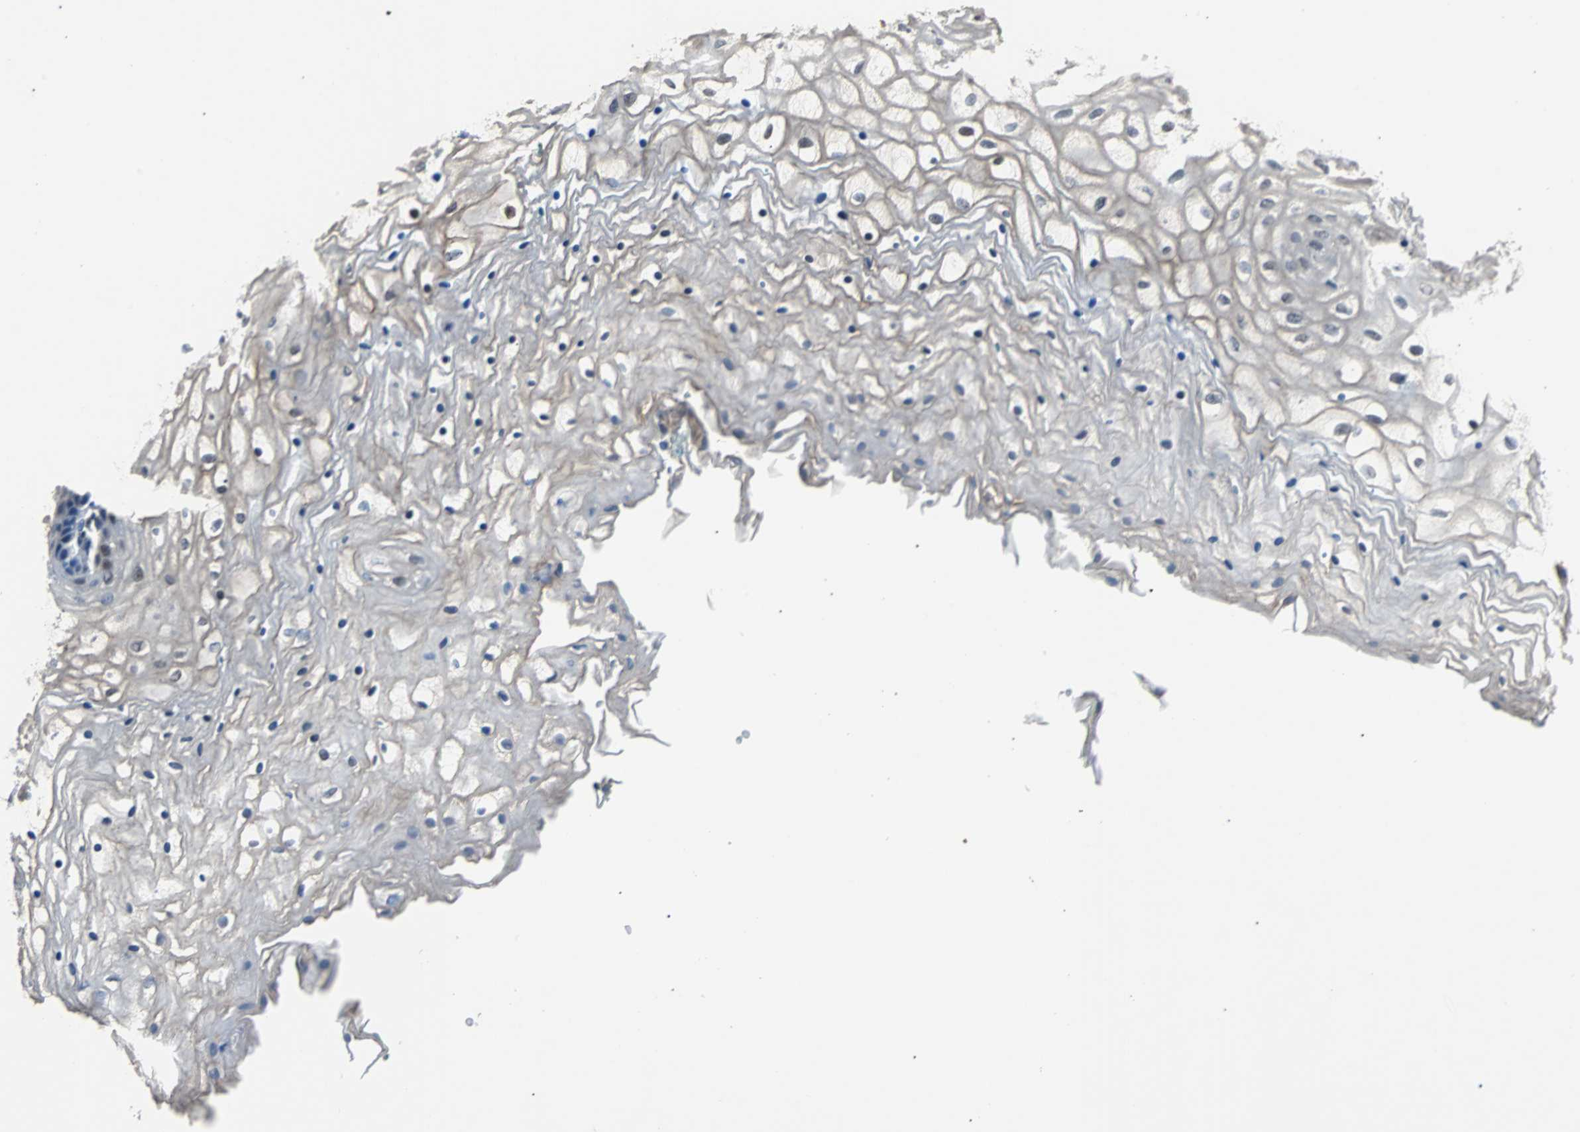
{"staining": {"intensity": "weak", "quantity": "<25%", "location": "nuclear"}, "tissue": "vagina", "cell_type": "Squamous epithelial cells", "image_type": "normal", "snomed": [{"axis": "morphology", "description": "Normal tissue, NOS"}, {"axis": "topography", "description": "Vagina"}], "caption": "This is an immunohistochemistry photomicrograph of unremarkable vagina. There is no positivity in squamous epithelial cells.", "gene": "USP28", "patient": {"sex": "female", "age": 34}}